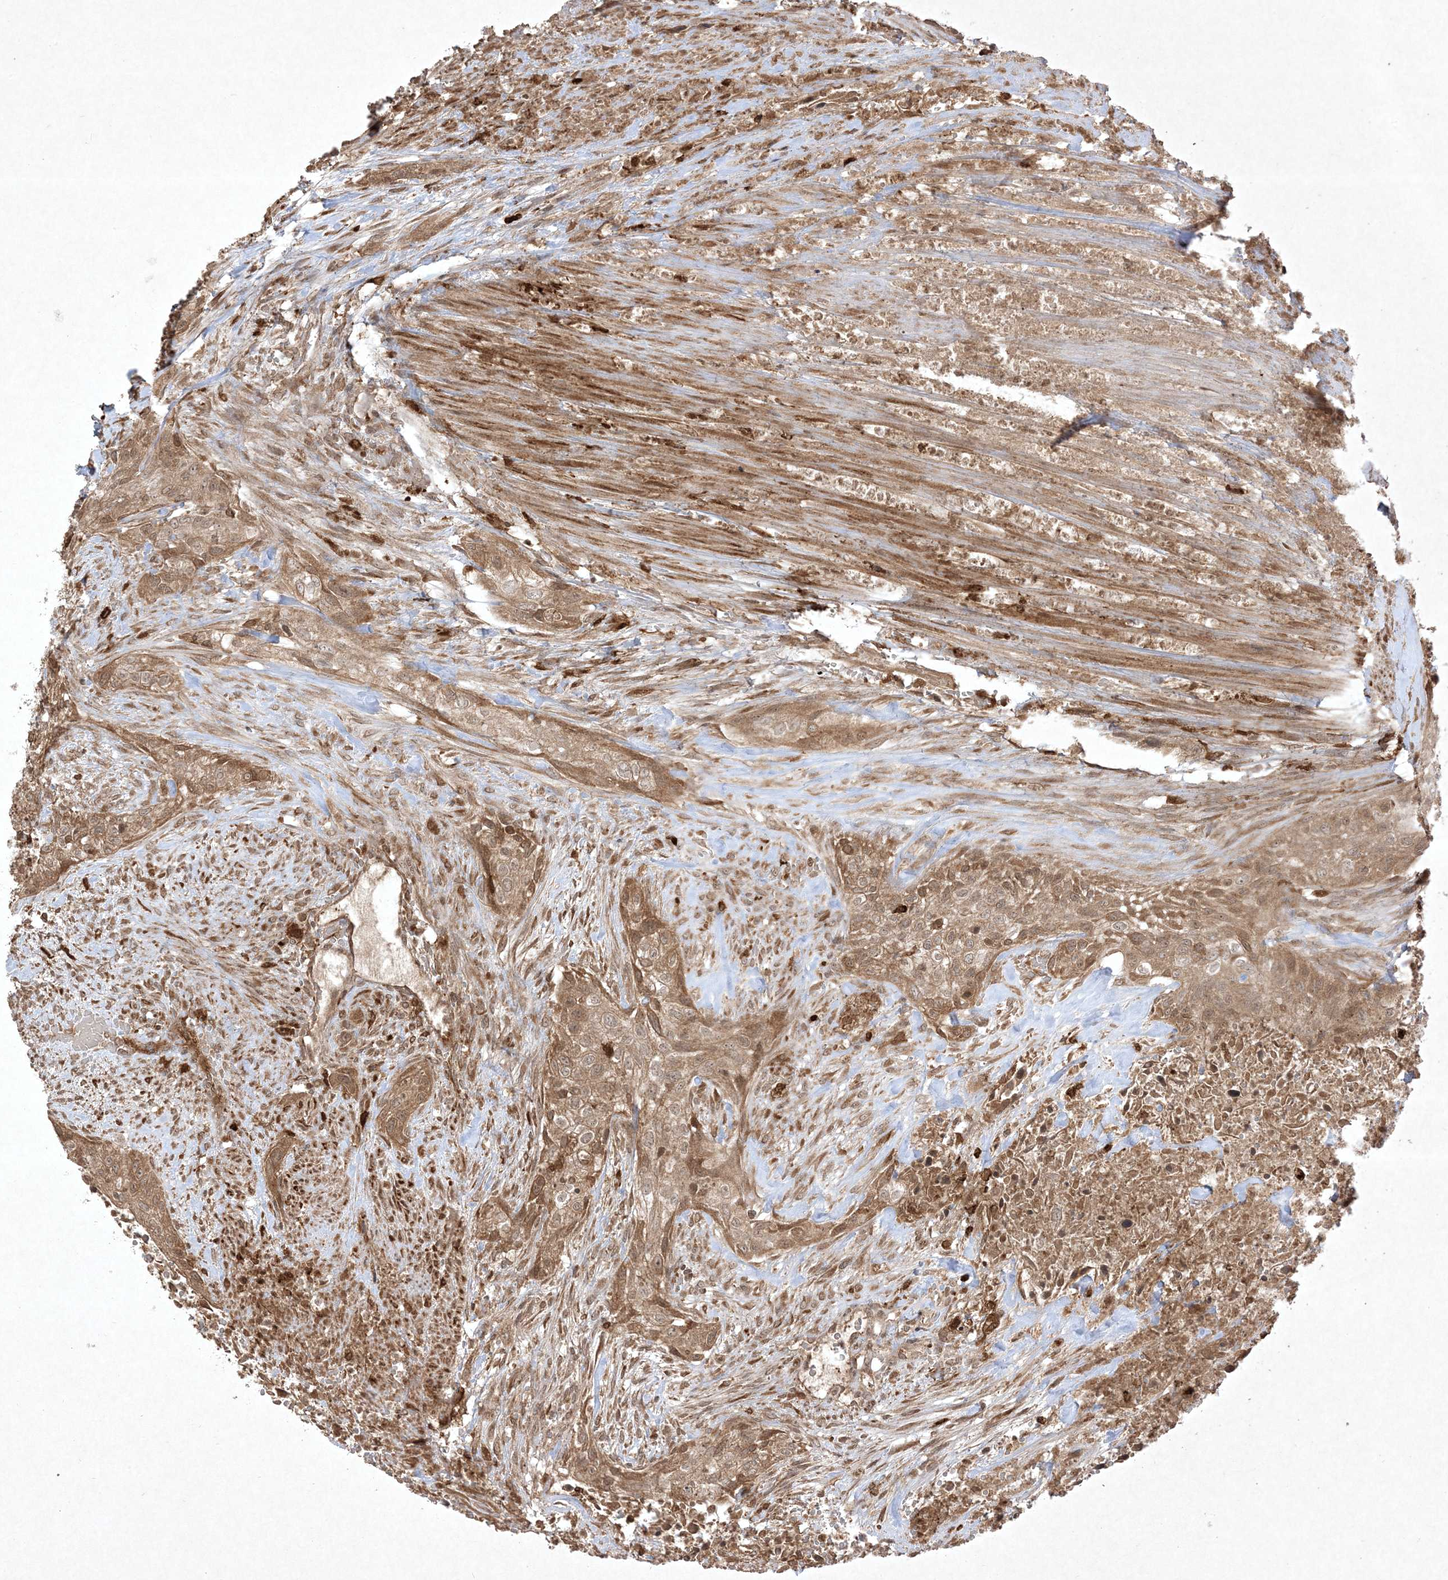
{"staining": {"intensity": "moderate", "quantity": ">75%", "location": "cytoplasmic/membranous,nuclear"}, "tissue": "urothelial cancer", "cell_type": "Tumor cells", "image_type": "cancer", "snomed": [{"axis": "morphology", "description": "Urothelial carcinoma, High grade"}, {"axis": "topography", "description": "Urinary bladder"}], "caption": "The immunohistochemical stain shows moderate cytoplasmic/membranous and nuclear expression in tumor cells of urothelial carcinoma (high-grade) tissue.", "gene": "PTK6", "patient": {"sex": "male", "age": 35}}